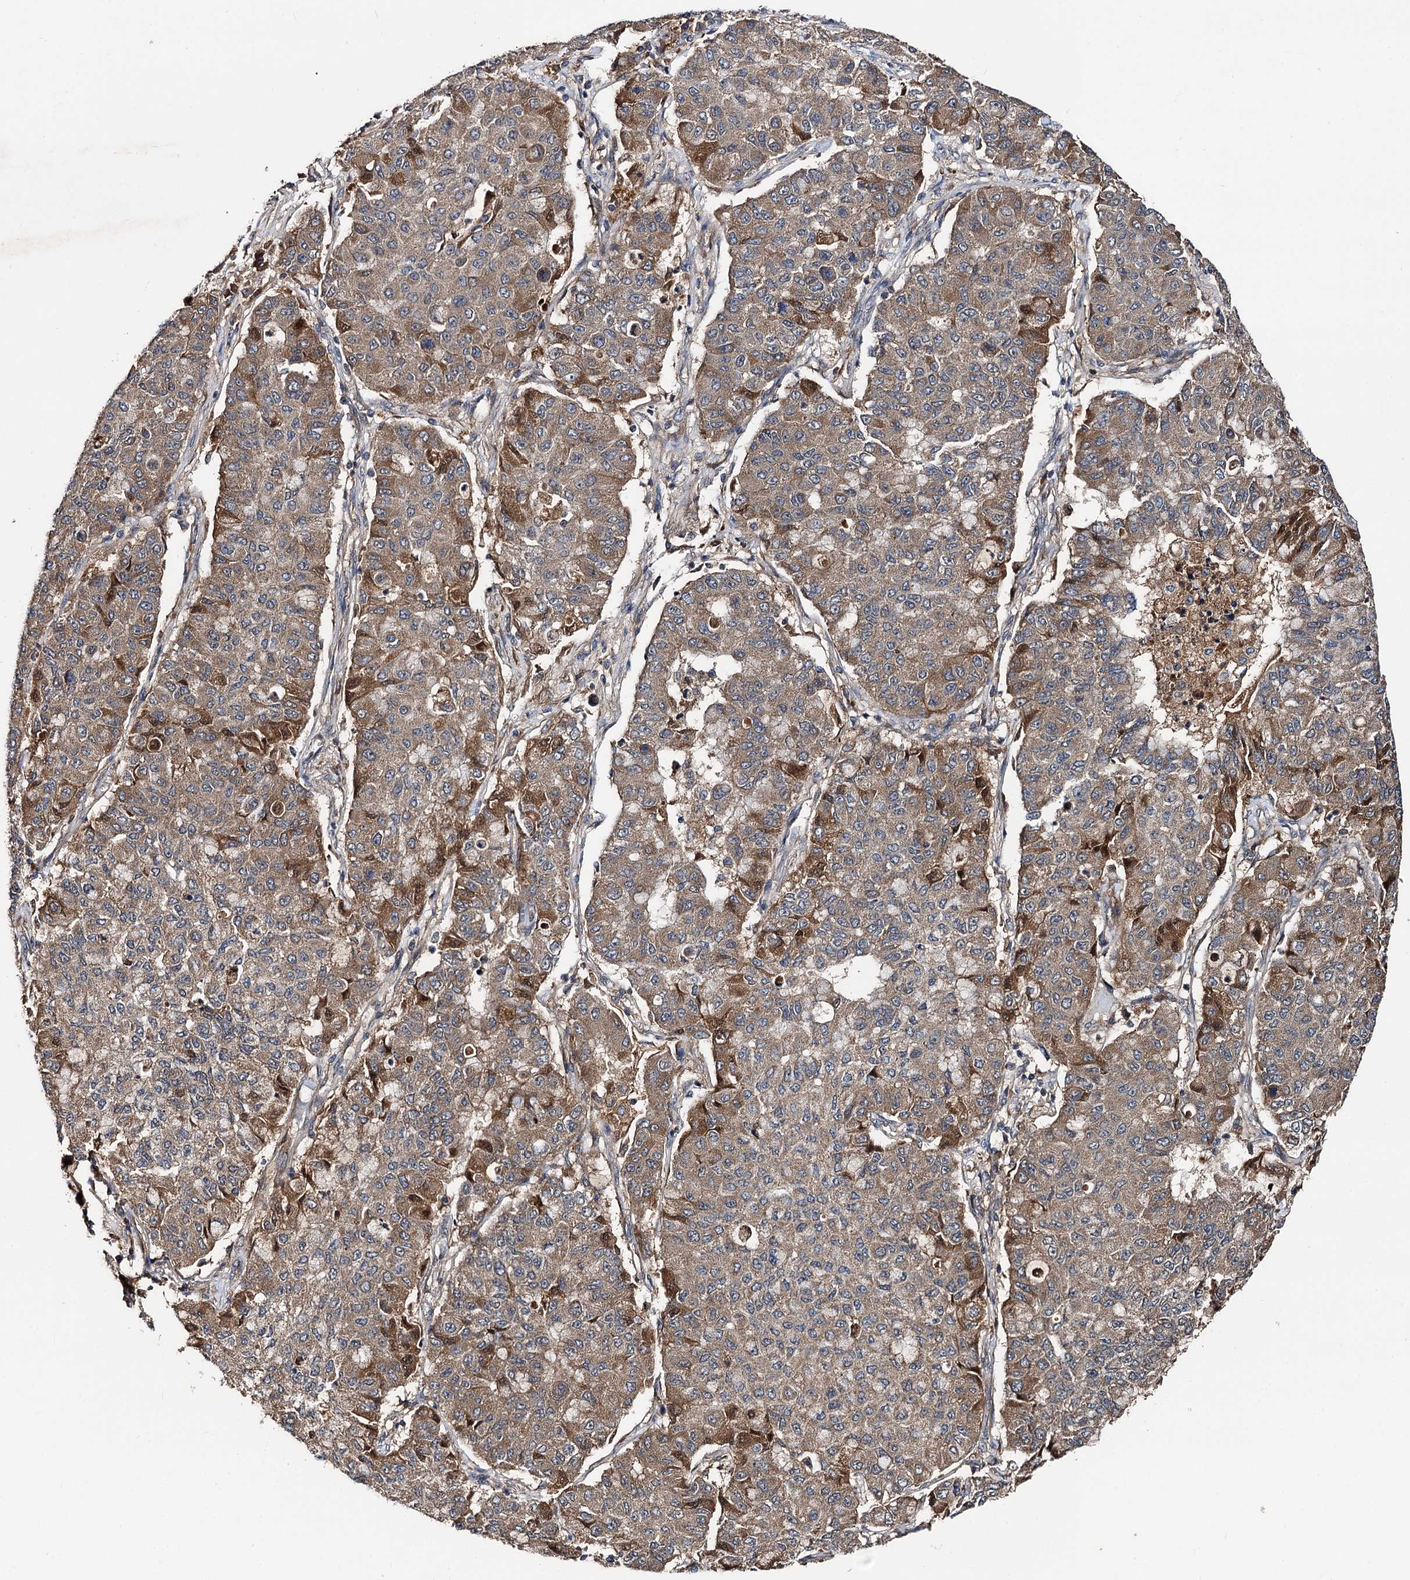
{"staining": {"intensity": "moderate", "quantity": "25%-75%", "location": "cytoplasmic/membranous"}, "tissue": "lung cancer", "cell_type": "Tumor cells", "image_type": "cancer", "snomed": [{"axis": "morphology", "description": "Squamous cell carcinoma, NOS"}, {"axis": "topography", "description": "Lung"}], "caption": "There is medium levels of moderate cytoplasmic/membranous staining in tumor cells of lung cancer, as demonstrated by immunohistochemical staining (brown color).", "gene": "TEX9", "patient": {"sex": "male", "age": 74}}